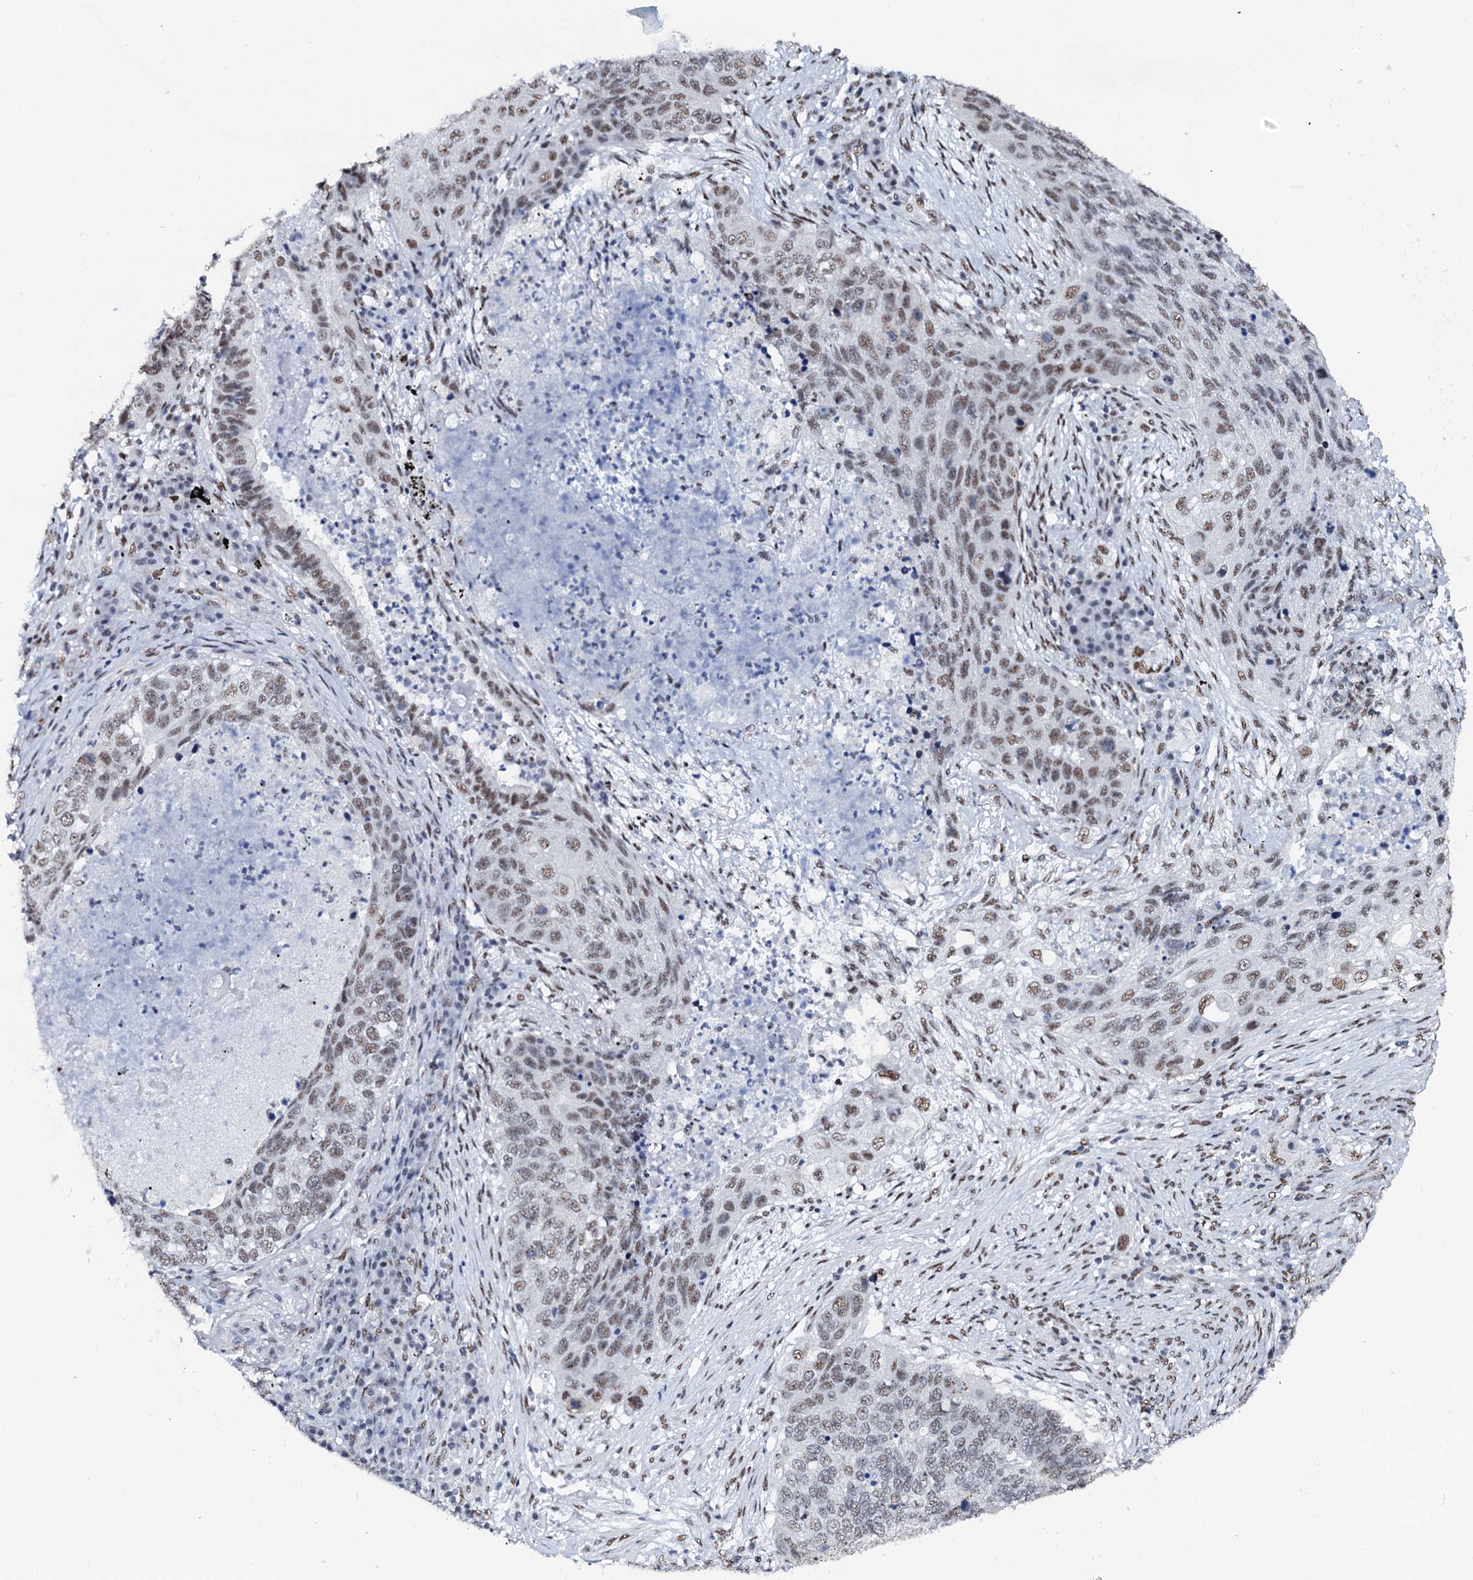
{"staining": {"intensity": "moderate", "quantity": ">75%", "location": "nuclear"}, "tissue": "lung cancer", "cell_type": "Tumor cells", "image_type": "cancer", "snomed": [{"axis": "morphology", "description": "Squamous cell carcinoma, NOS"}, {"axis": "topography", "description": "Lung"}], "caption": "Tumor cells display moderate nuclear expression in about >75% of cells in lung cancer.", "gene": "NKAPD1", "patient": {"sex": "female", "age": 63}}